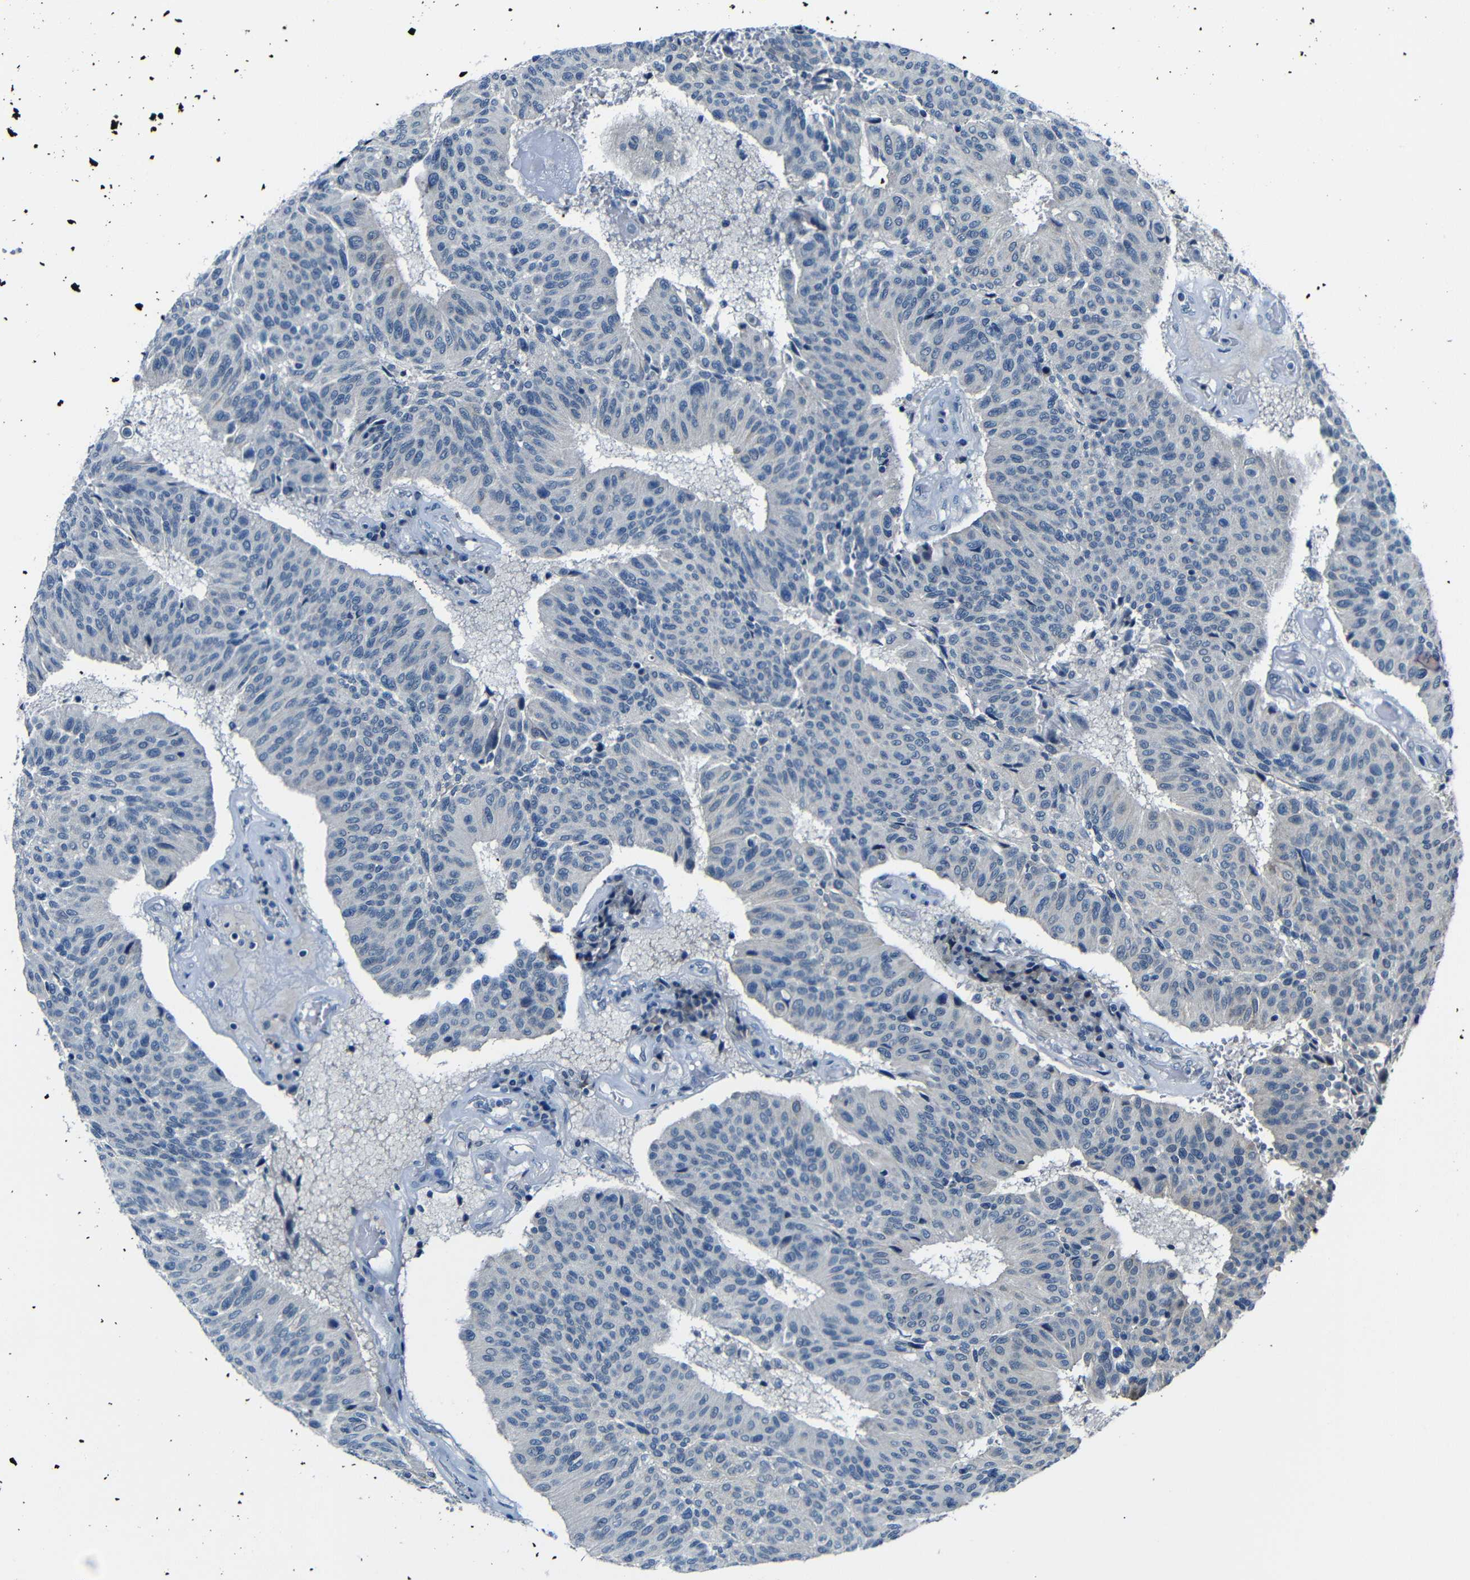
{"staining": {"intensity": "weak", "quantity": "25%-75%", "location": "cytoplasmic/membranous"}, "tissue": "urothelial cancer", "cell_type": "Tumor cells", "image_type": "cancer", "snomed": [{"axis": "morphology", "description": "Urothelial carcinoma, High grade"}, {"axis": "topography", "description": "Urinary bladder"}], "caption": "About 25%-75% of tumor cells in urothelial cancer show weak cytoplasmic/membranous protein staining as visualized by brown immunohistochemical staining.", "gene": "ANK3", "patient": {"sex": "male", "age": 66}}